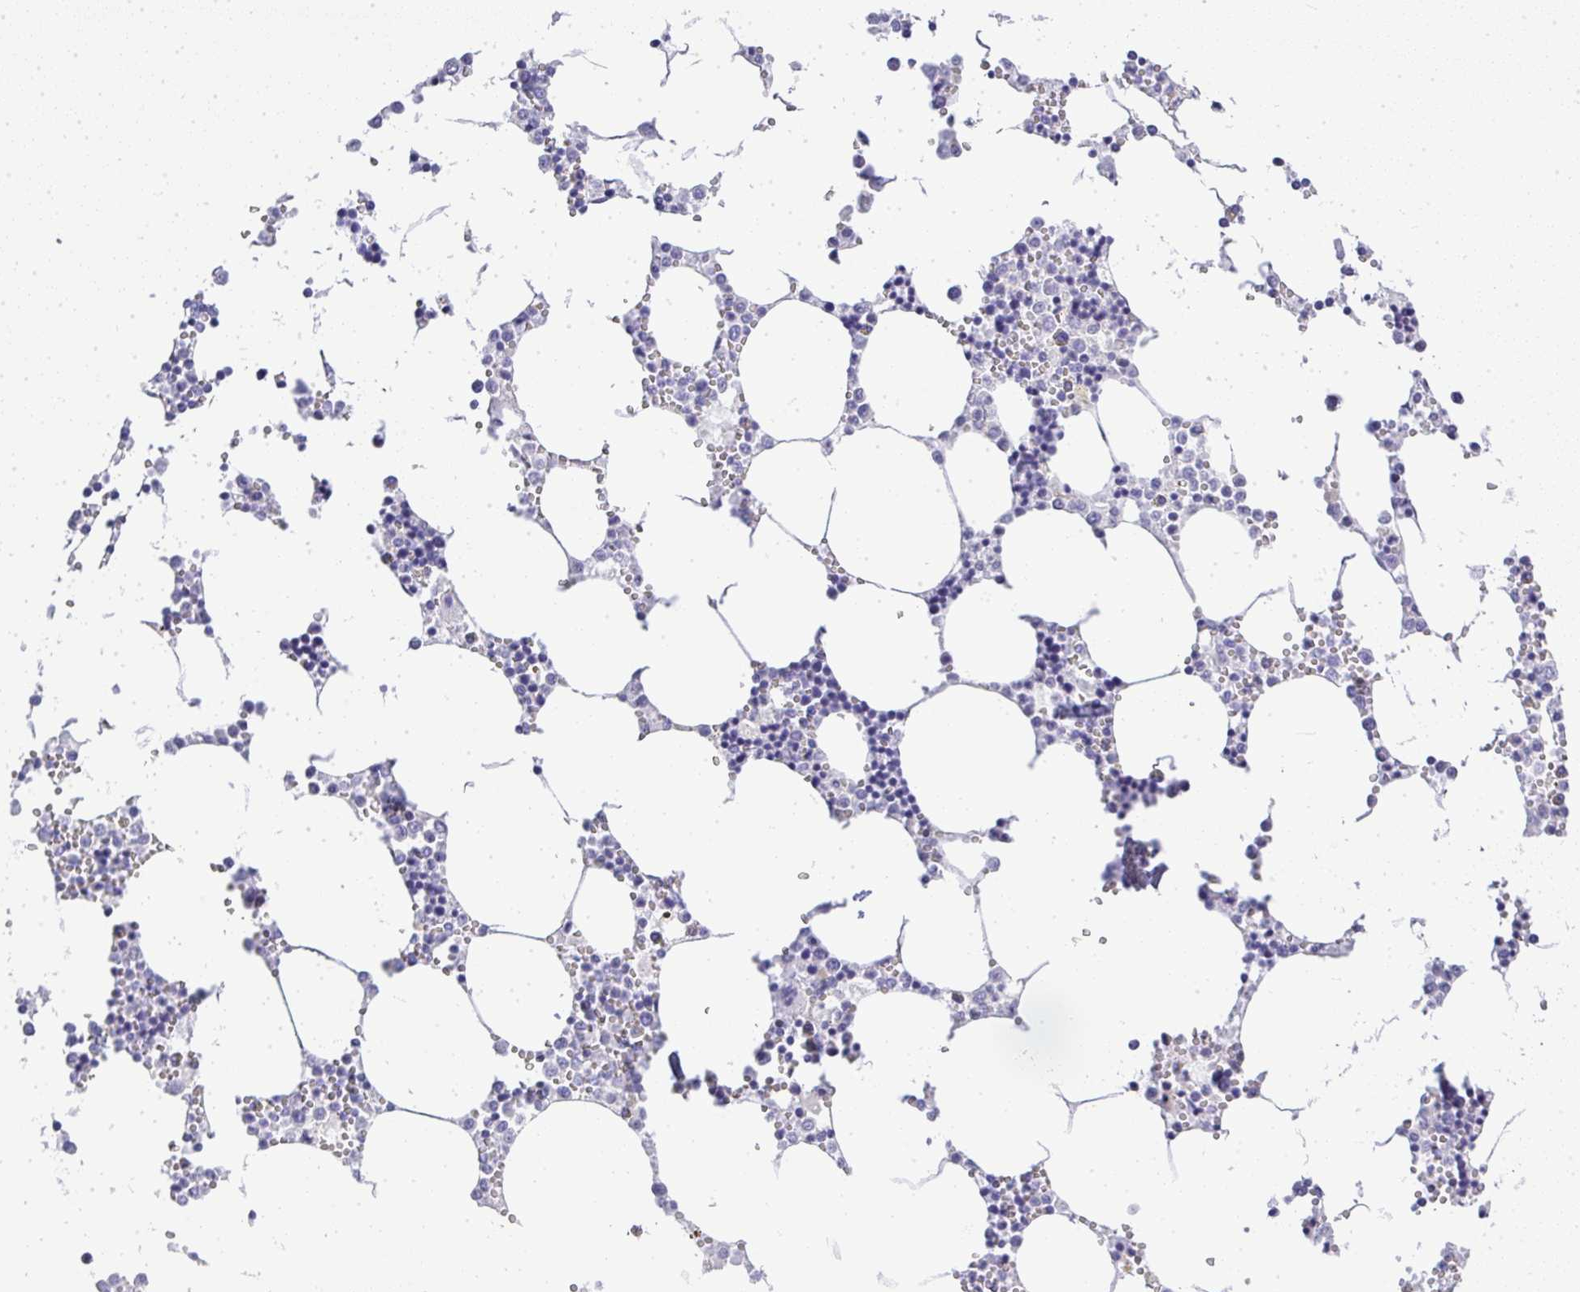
{"staining": {"intensity": "negative", "quantity": "none", "location": "none"}, "tissue": "bone marrow", "cell_type": "Hematopoietic cells", "image_type": "normal", "snomed": [{"axis": "morphology", "description": "Normal tissue, NOS"}, {"axis": "topography", "description": "Bone marrow"}], "caption": "Unremarkable bone marrow was stained to show a protein in brown. There is no significant positivity in hematopoietic cells. (Stains: DAB IHC with hematoxylin counter stain, Microscopy: brightfield microscopy at high magnification).", "gene": "PLPPR3", "patient": {"sex": "male", "age": 54}}